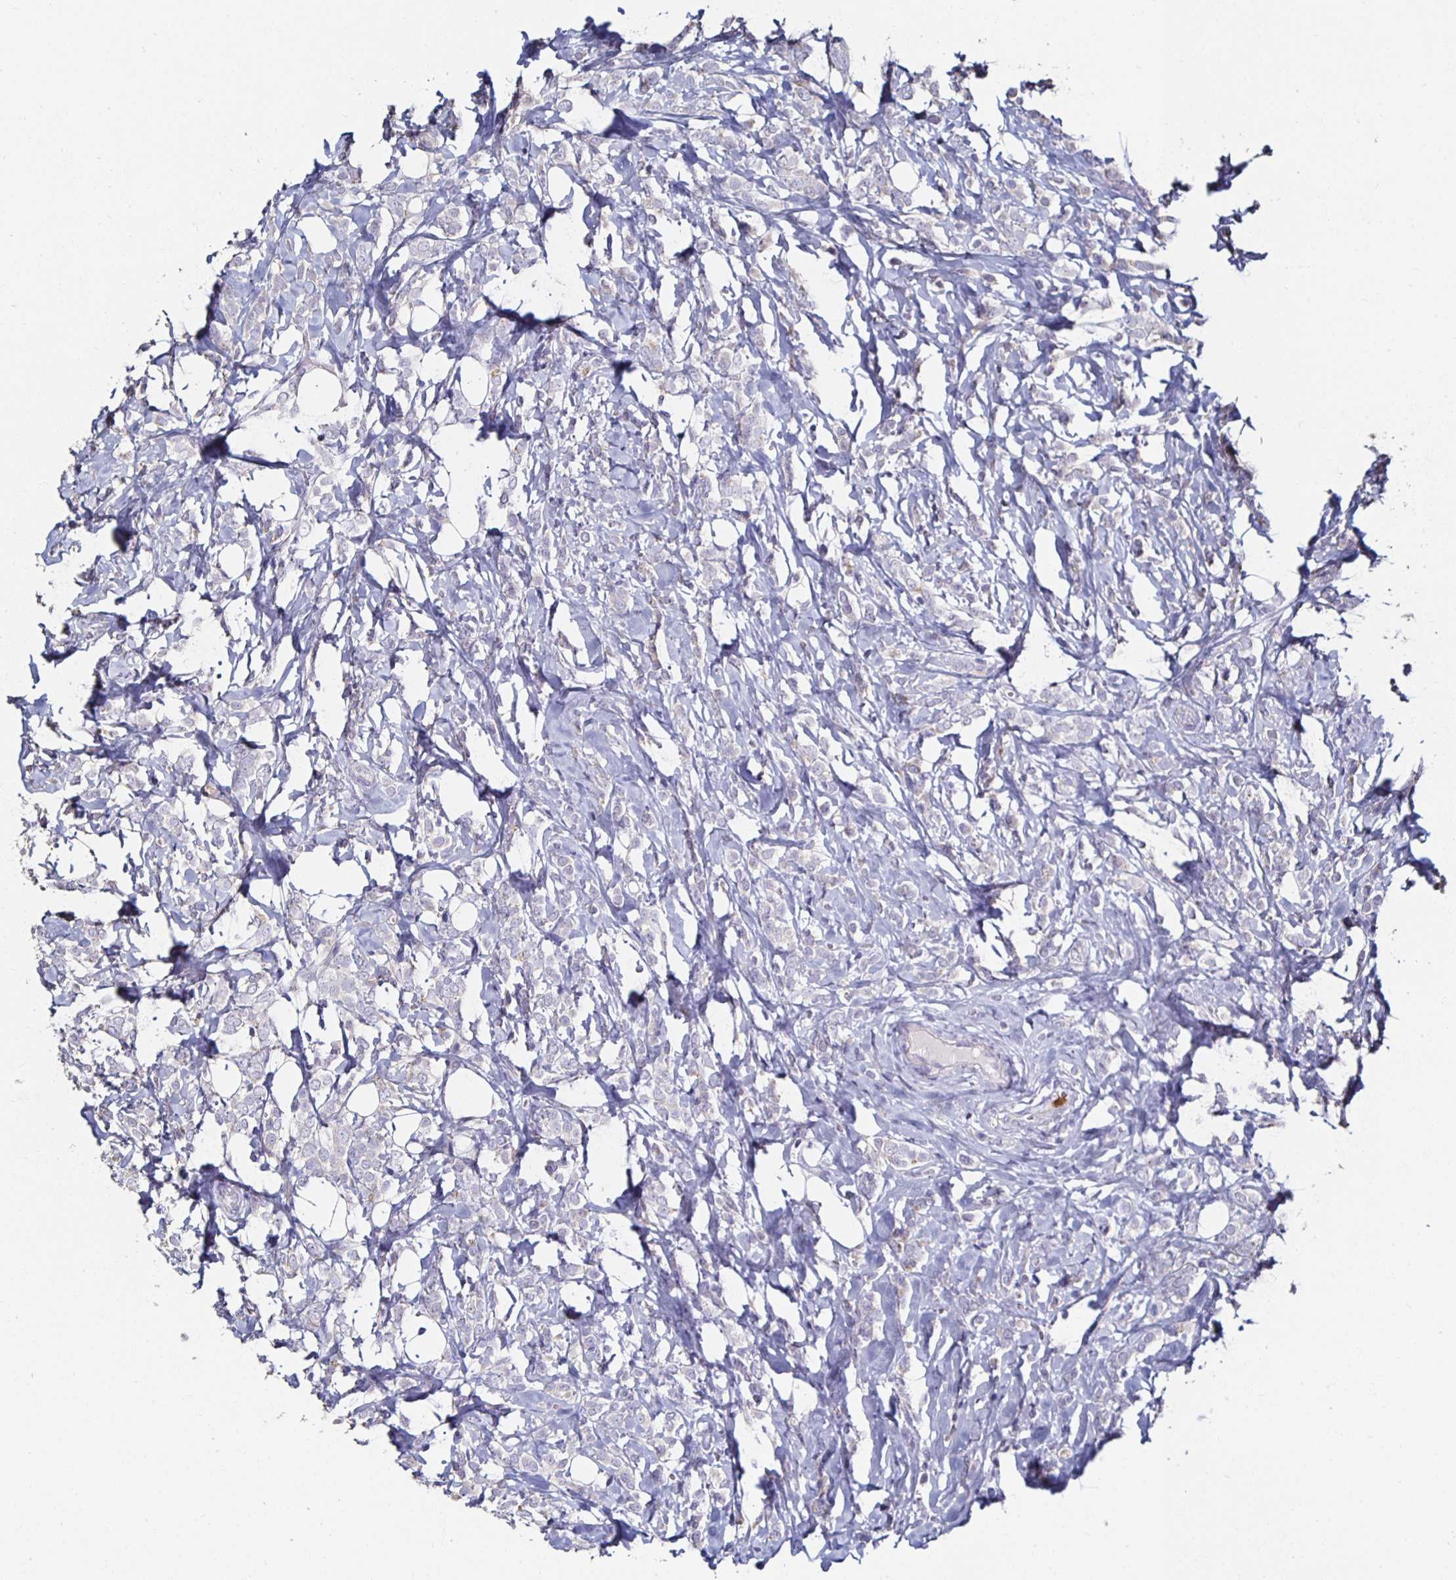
{"staining": {"intensity": "negative", "quantity": "none", "location": "none"}, "tissue": "breast cancer", "cell_type": "Tumor cells", "image_type": "cancer", "snomed": [{"axis": "morphology", "description": "Lobular carcinoma"}, {"axis": "topography", "description": "Breast"}], "caption": "IHC histopathology image of human breast lobular carcinoma stained for a protein (brown), which exhibits no positivity in tumor cells.", "gene": "TLR4", "patient": {"sex": "female", "age": 49}}